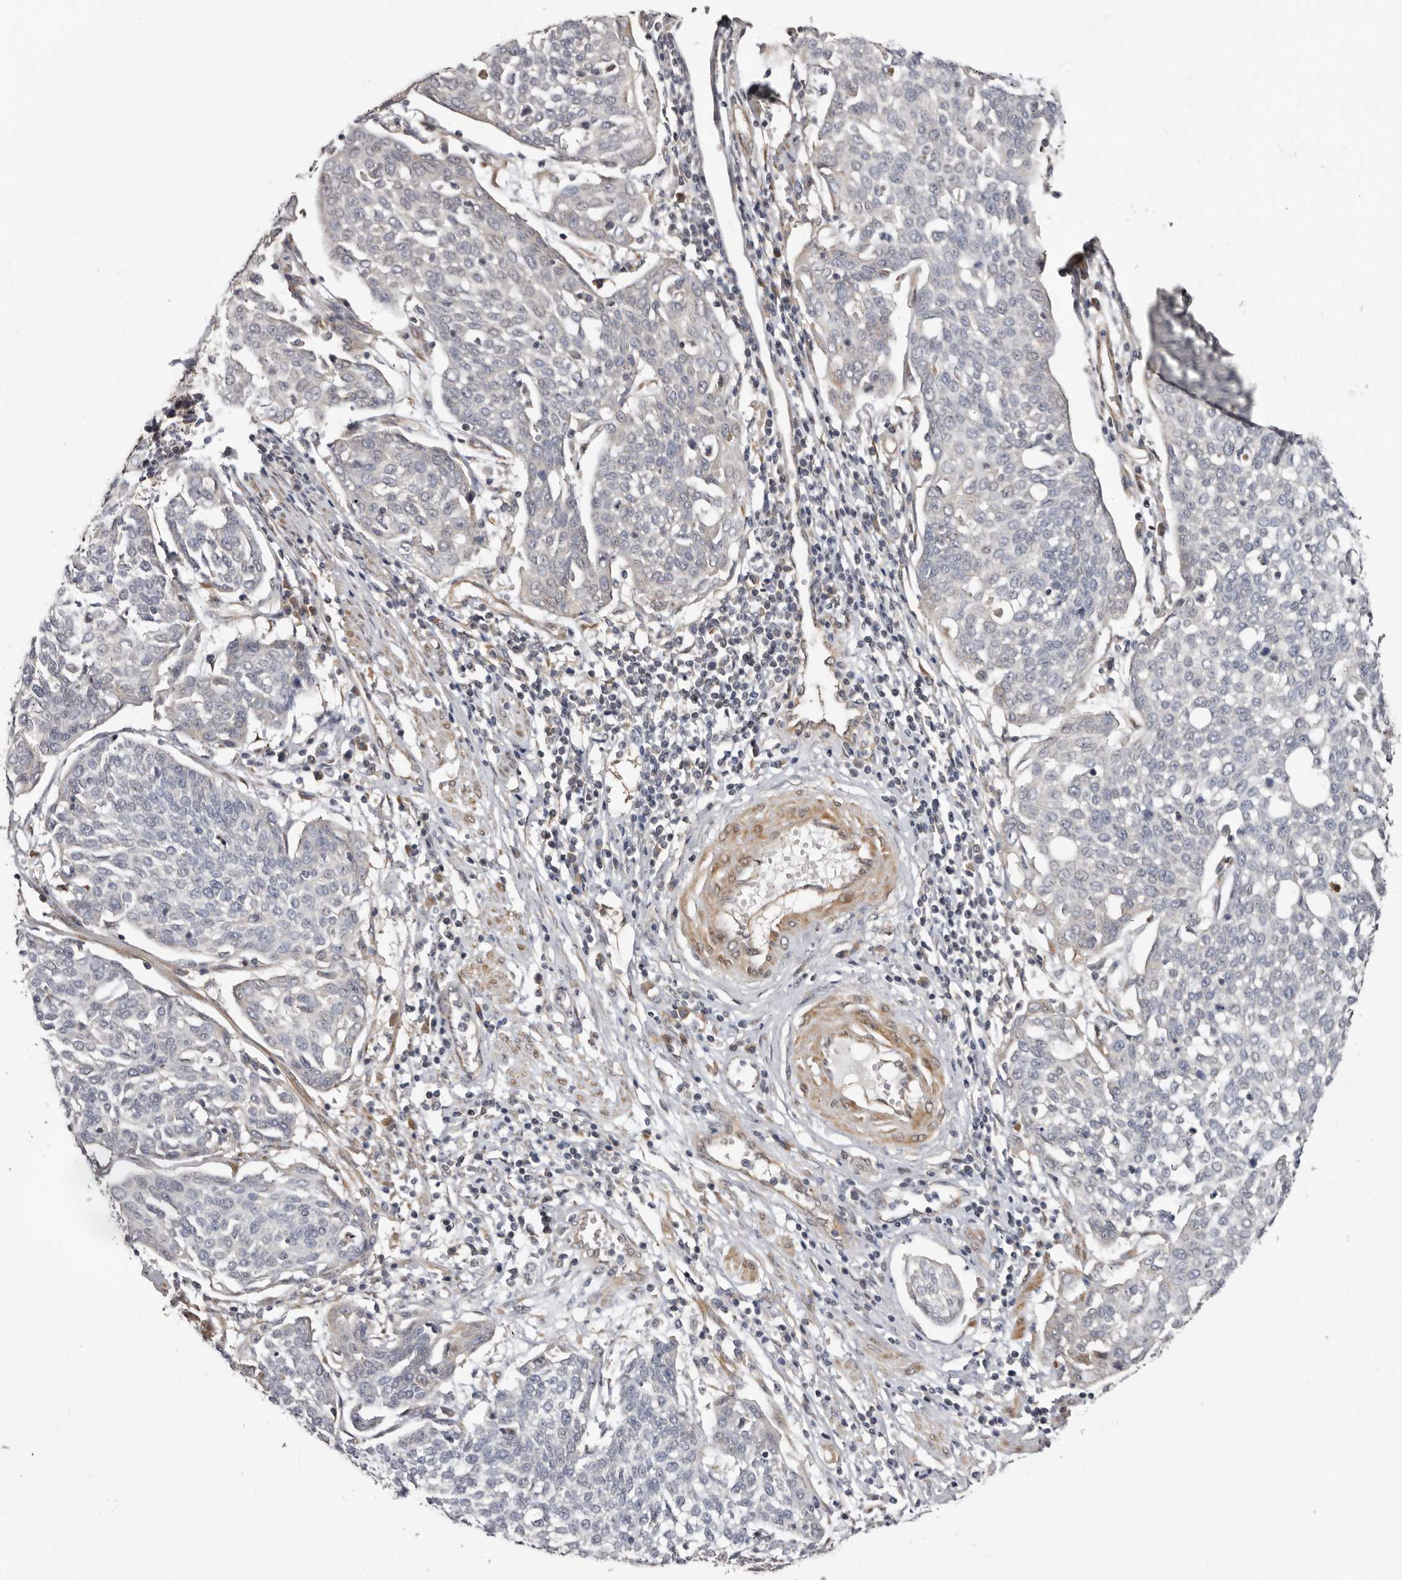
{"staining": {"intensity": "negative", "quantity": "none", "location": "none"}, "tissue": "cervical cancer", "cell_type": "Tumor cells", "image_type": "cancer", "snomed": [{"axis": "morphology", "description": "Squamous cell carcinoma, NOS"}, {"axis": "topography", "description": "Cervix"}], "caption": "Squamous cell carcinoma (cervical) stained for a protein using IHC exhibits no positivity tumor cells.", "gene": "SBDS", "patient": {"sex": "female", "age": 34}}